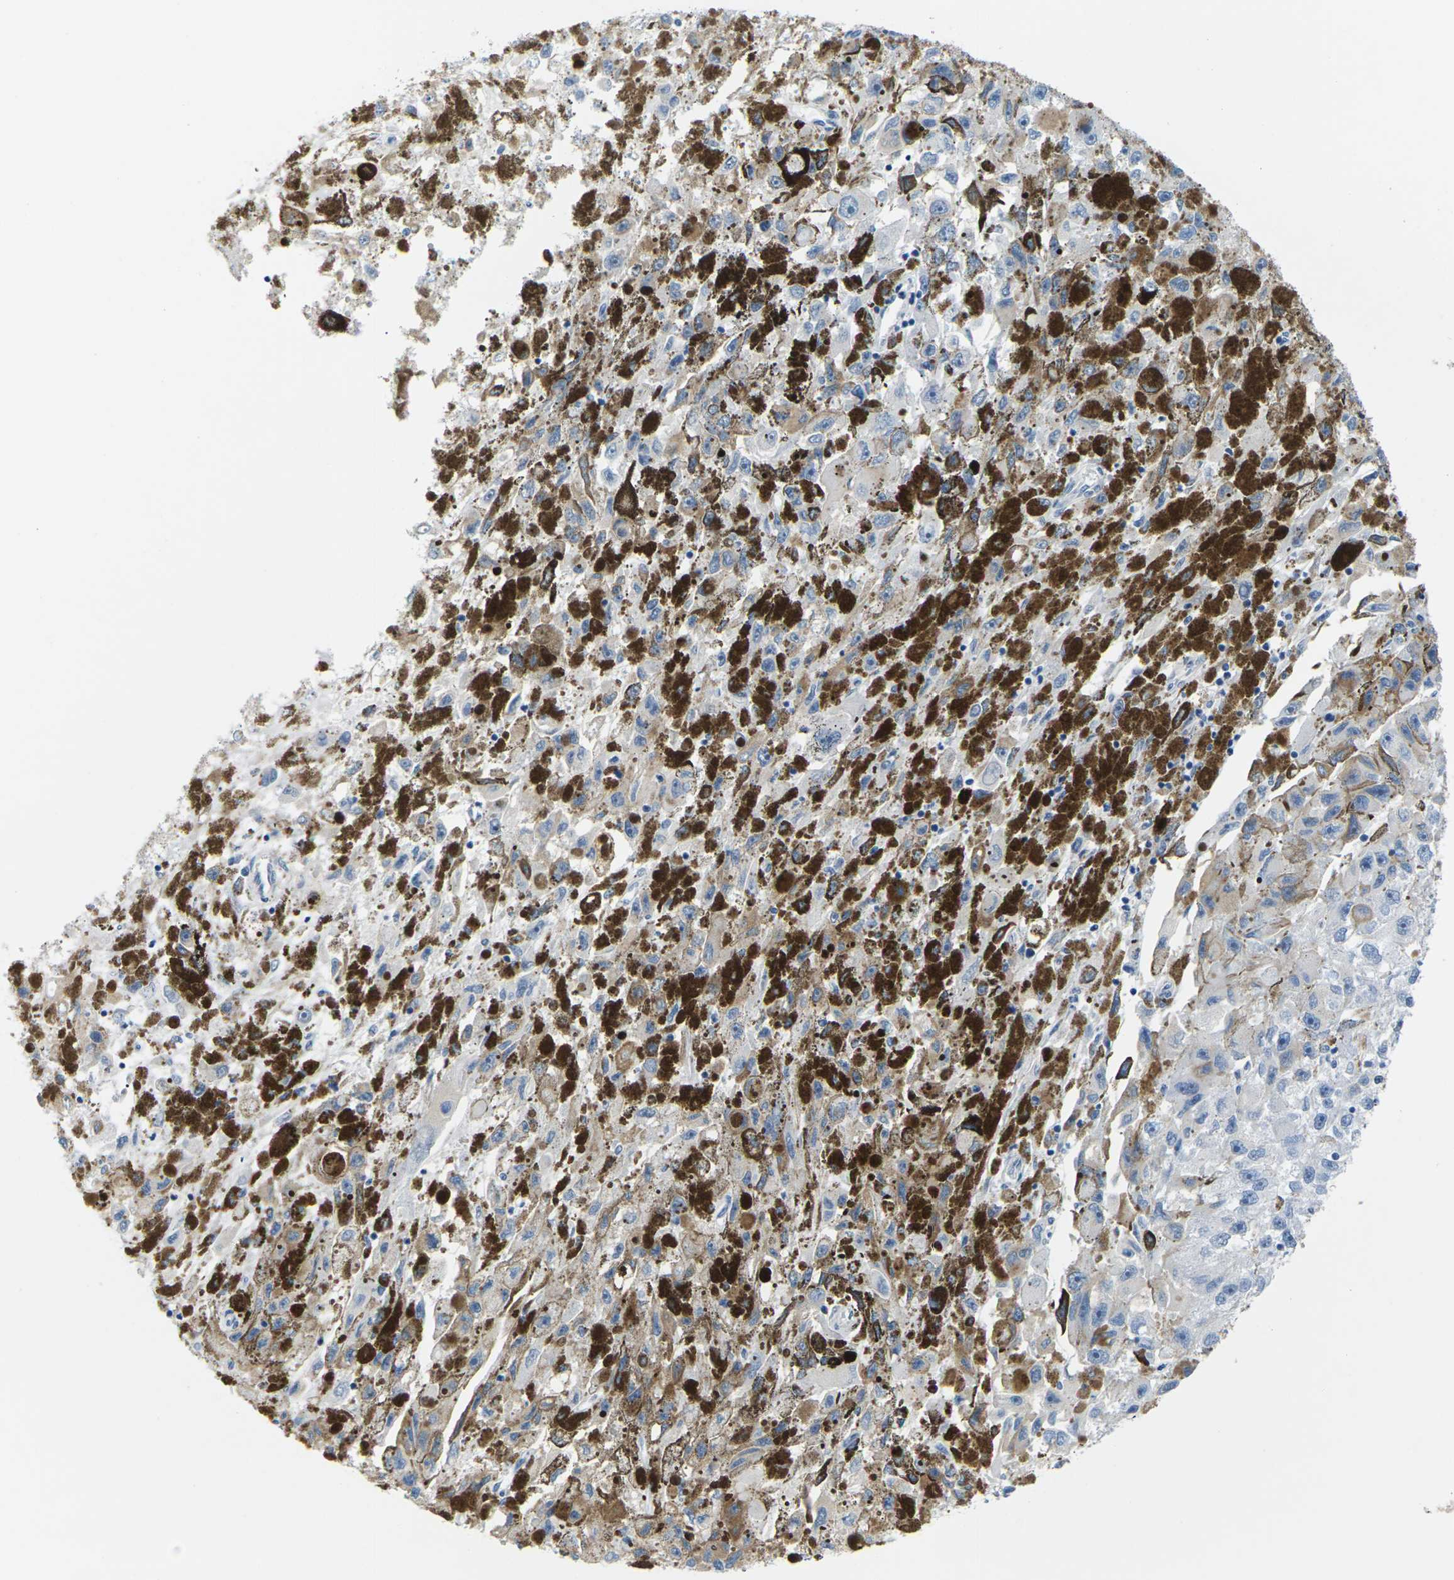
{"staining": {"intensity": "weak", "quantity": "<25%", "location": "cytoplasmic/membranous"}, "tissue": "melanoma", "cell_type": "Tumor cells", "image_type": "cancer", "snomed": [{"axis": "morphology", "description": "Malignant melanoma, NOS"}, {"axis": "topography", "description": "Skin"}], "caption": "Human malignant melanoma stained for a protein using IHC displays no expression in tumor cells.", "gene": "SLC12A1", "patient": {"sex": "female", "age": 104}}